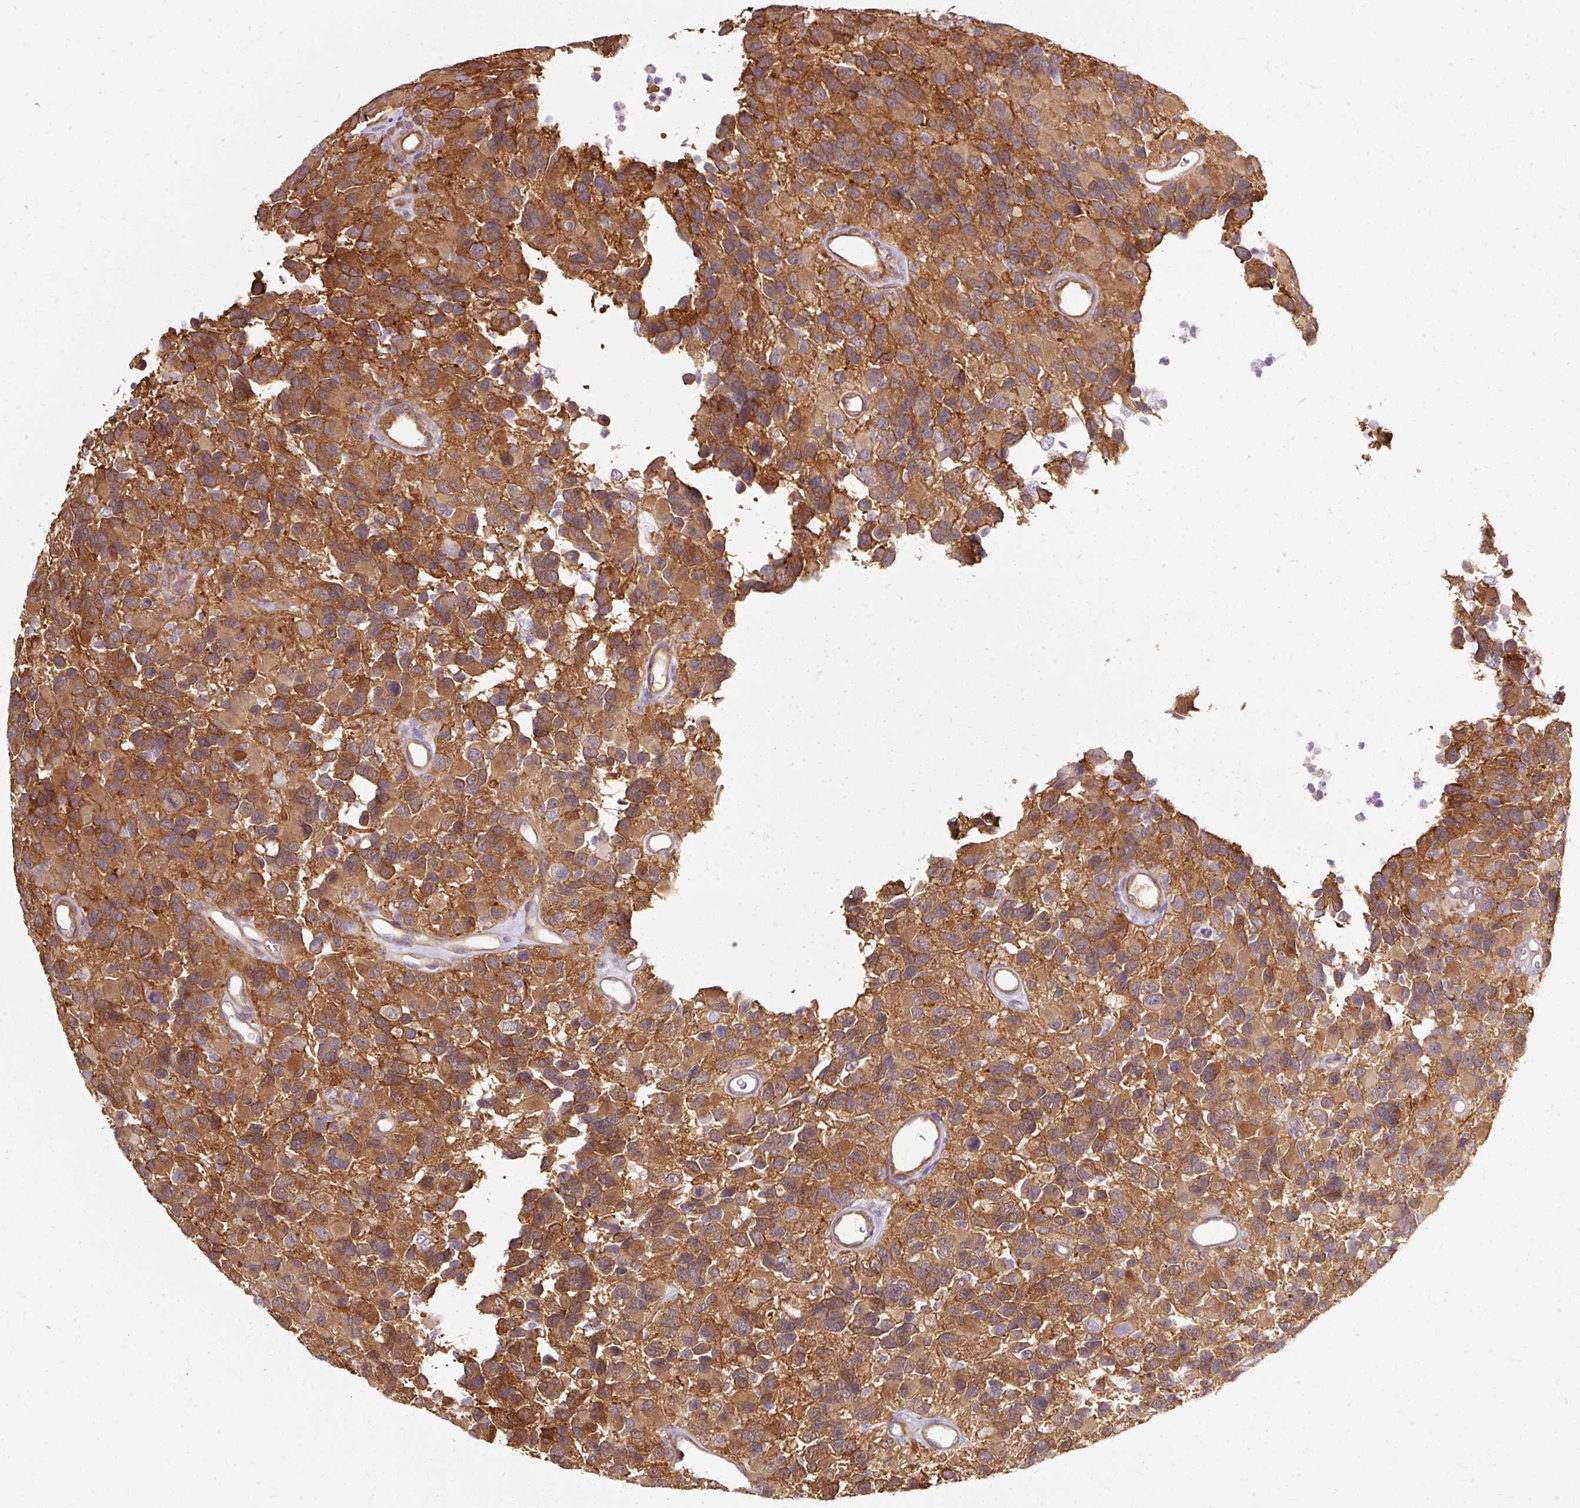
{"staining": {"intensity": "moderate", "quantity": ">75%", "location": "cytoplasmic/membranous"}, "tissue": "glioma", "cell_type": "Tumor cells", "image_type": "cancer", "snomed": [{"axis": "morphology", "description": "Glioma, malignant, High grade"}, {"axis": "topography", "description": "Brain"}], "caption": "Immunohistochemical staining of human high-grade glioma (malignant) reveals medium levels of moderate cytoplasmic/membranous positivity in approximately >75% of tumor cells.", "gene": "CNN3", "patient": {"sex": "male", "age": 77}}